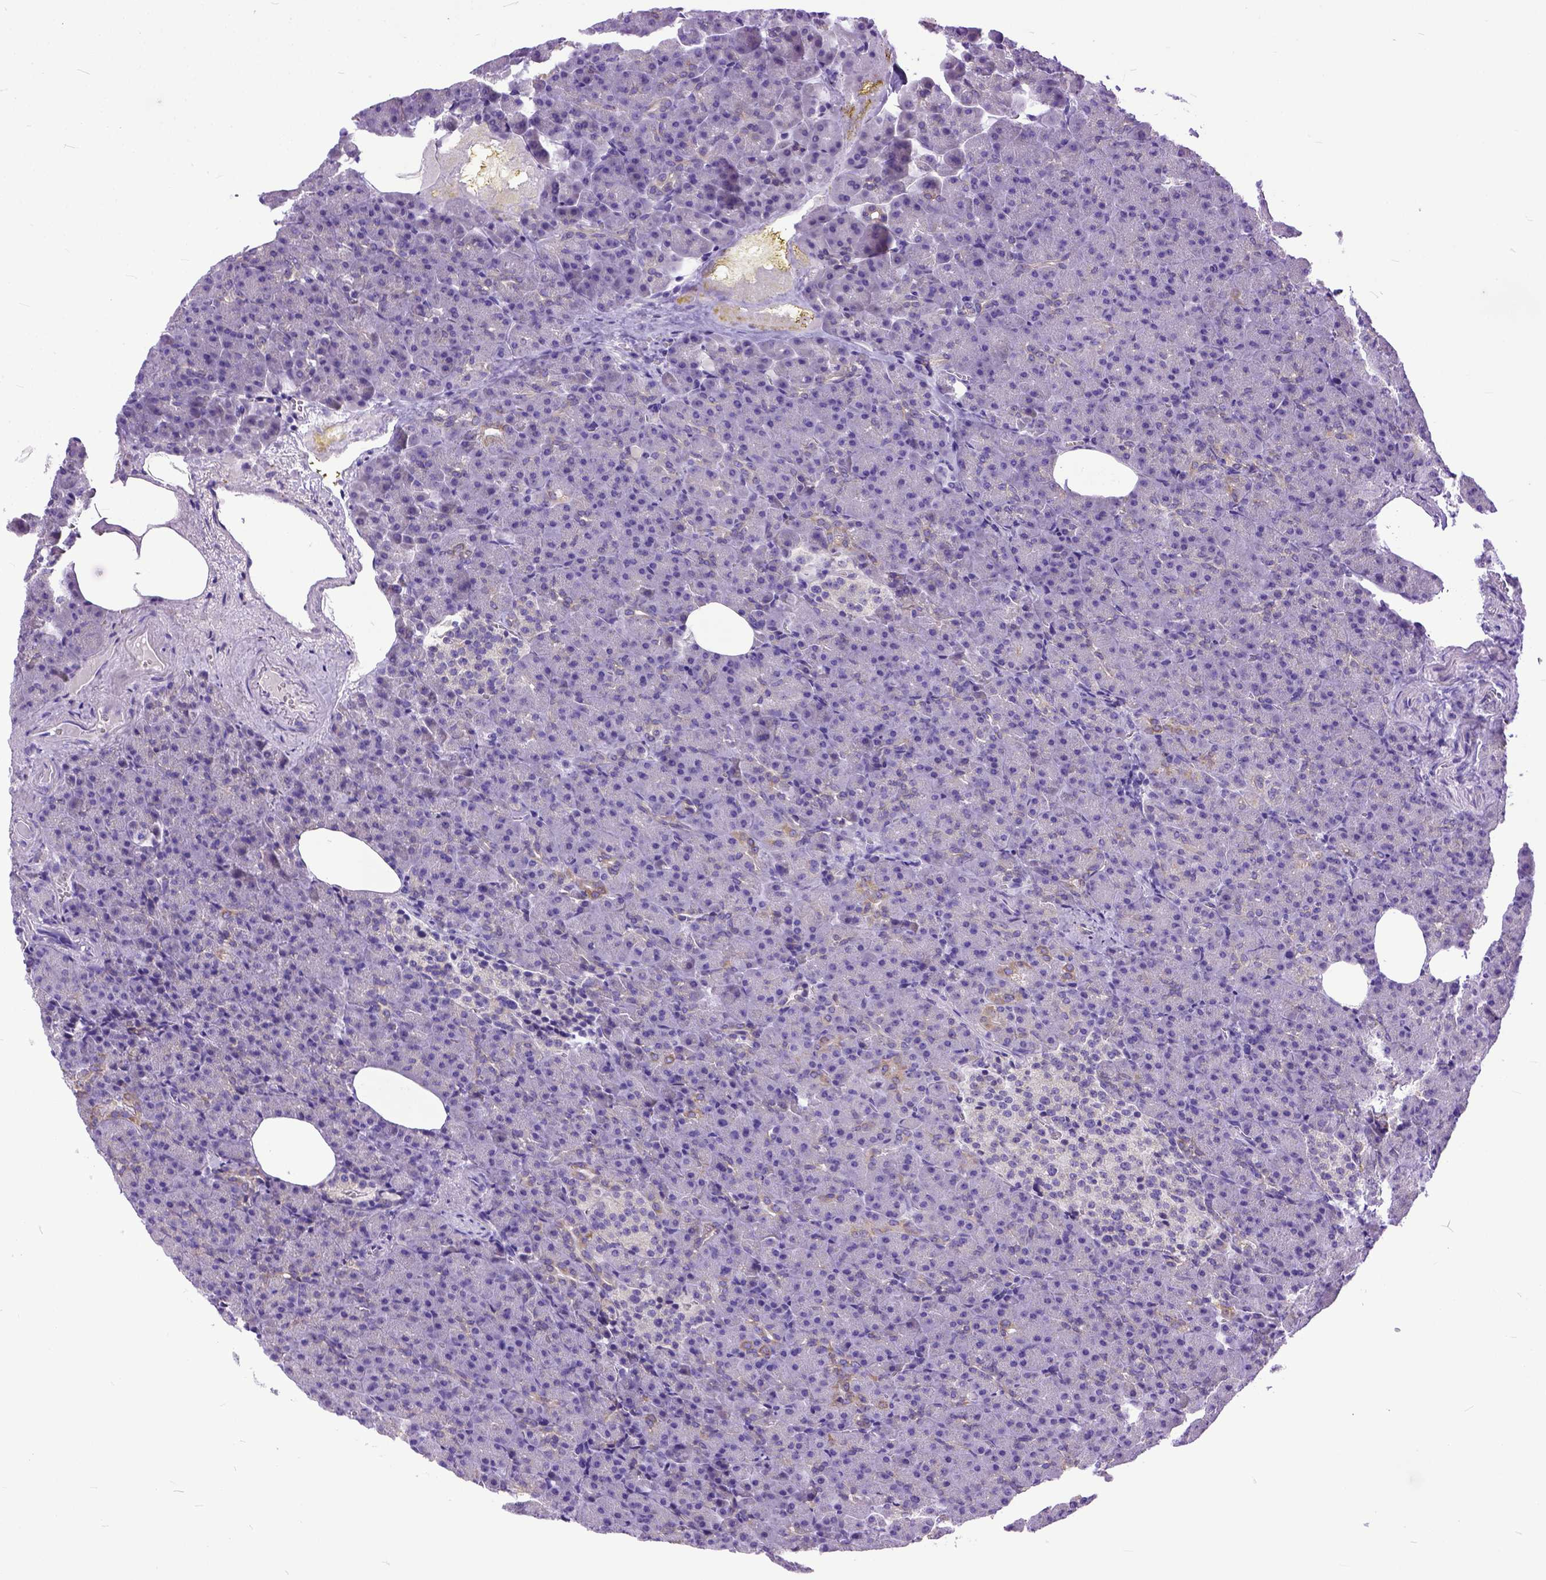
{"staining": {"intensity": "negative", "quantity": "none", "location": "none"}, "tissue": "pancreas", "cell_type": "Exocrine glandular cells", "image_type": "normal", "snomed": [{"axis": "morphology", "description": "Normal tissue, NOS"}, {"axis": "topography", "description": "Pancreas"}], "caption": "Normal pancreas was stained to show a protein in brown. There is no significant positivity in exocrine glandular cells. (DAB IHC, high magnification).", "gene": "PPL", "patient": {"sex": "female", "age": 74}}